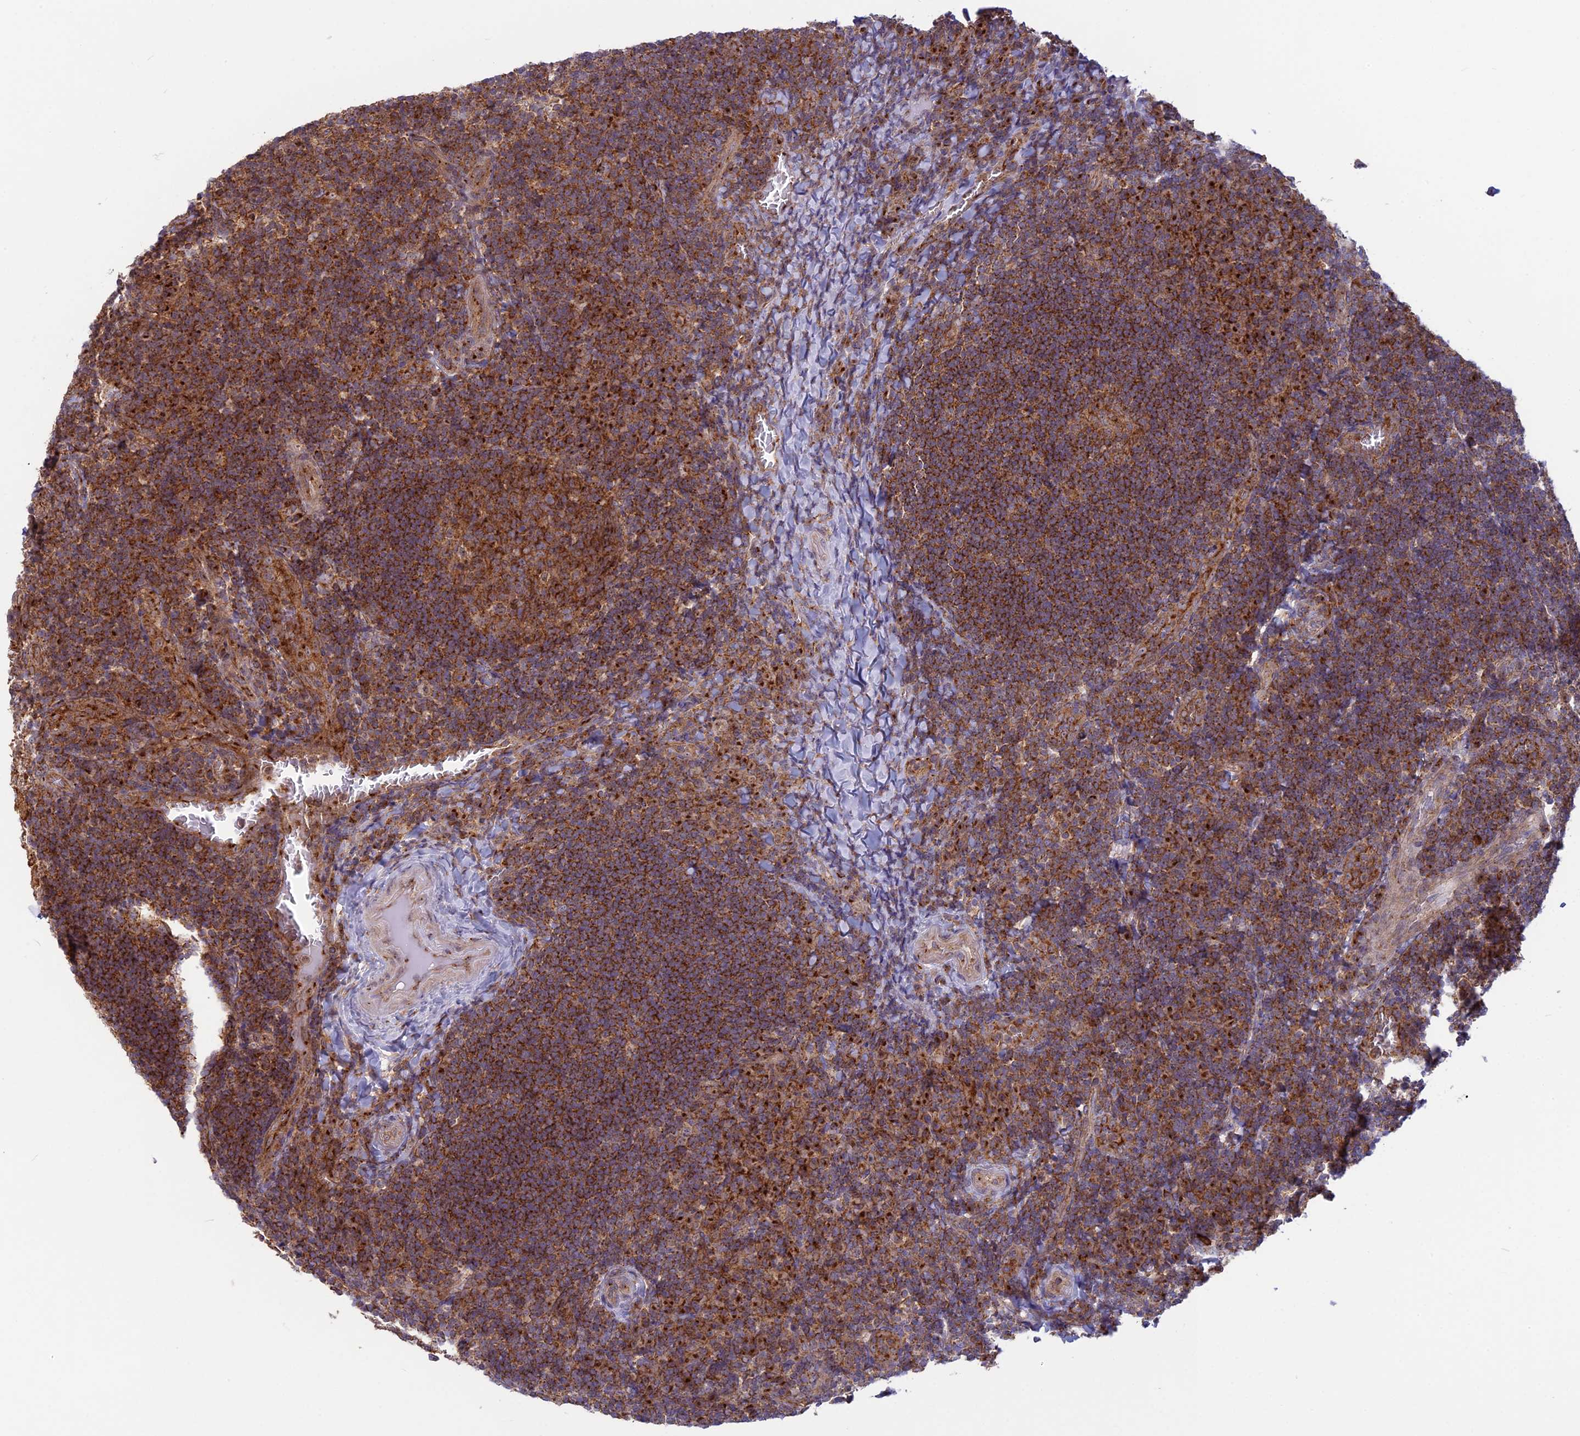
{"staining": {"intensity": "strong", "quantity": ">75%", "location": "cytoplasmic/membranous"}, "tissue": "tonsil", "cell_type": "Germinal center cells", "image_type": "normal", "snomed": [{"axis": "morphology", "description": "Normal tissue, NOS"}, {"axis": "topography", "description": "Tonsil"}], "caption": "A photomicrograph showing strong cytoplasmic/membranous expression in approximately >75% of germinal center cells in normal tonsil, as visualized by brown immunohistochemical staining.", "gene": "CLINT1", "patient": {"sex": "male", "age": 17}}